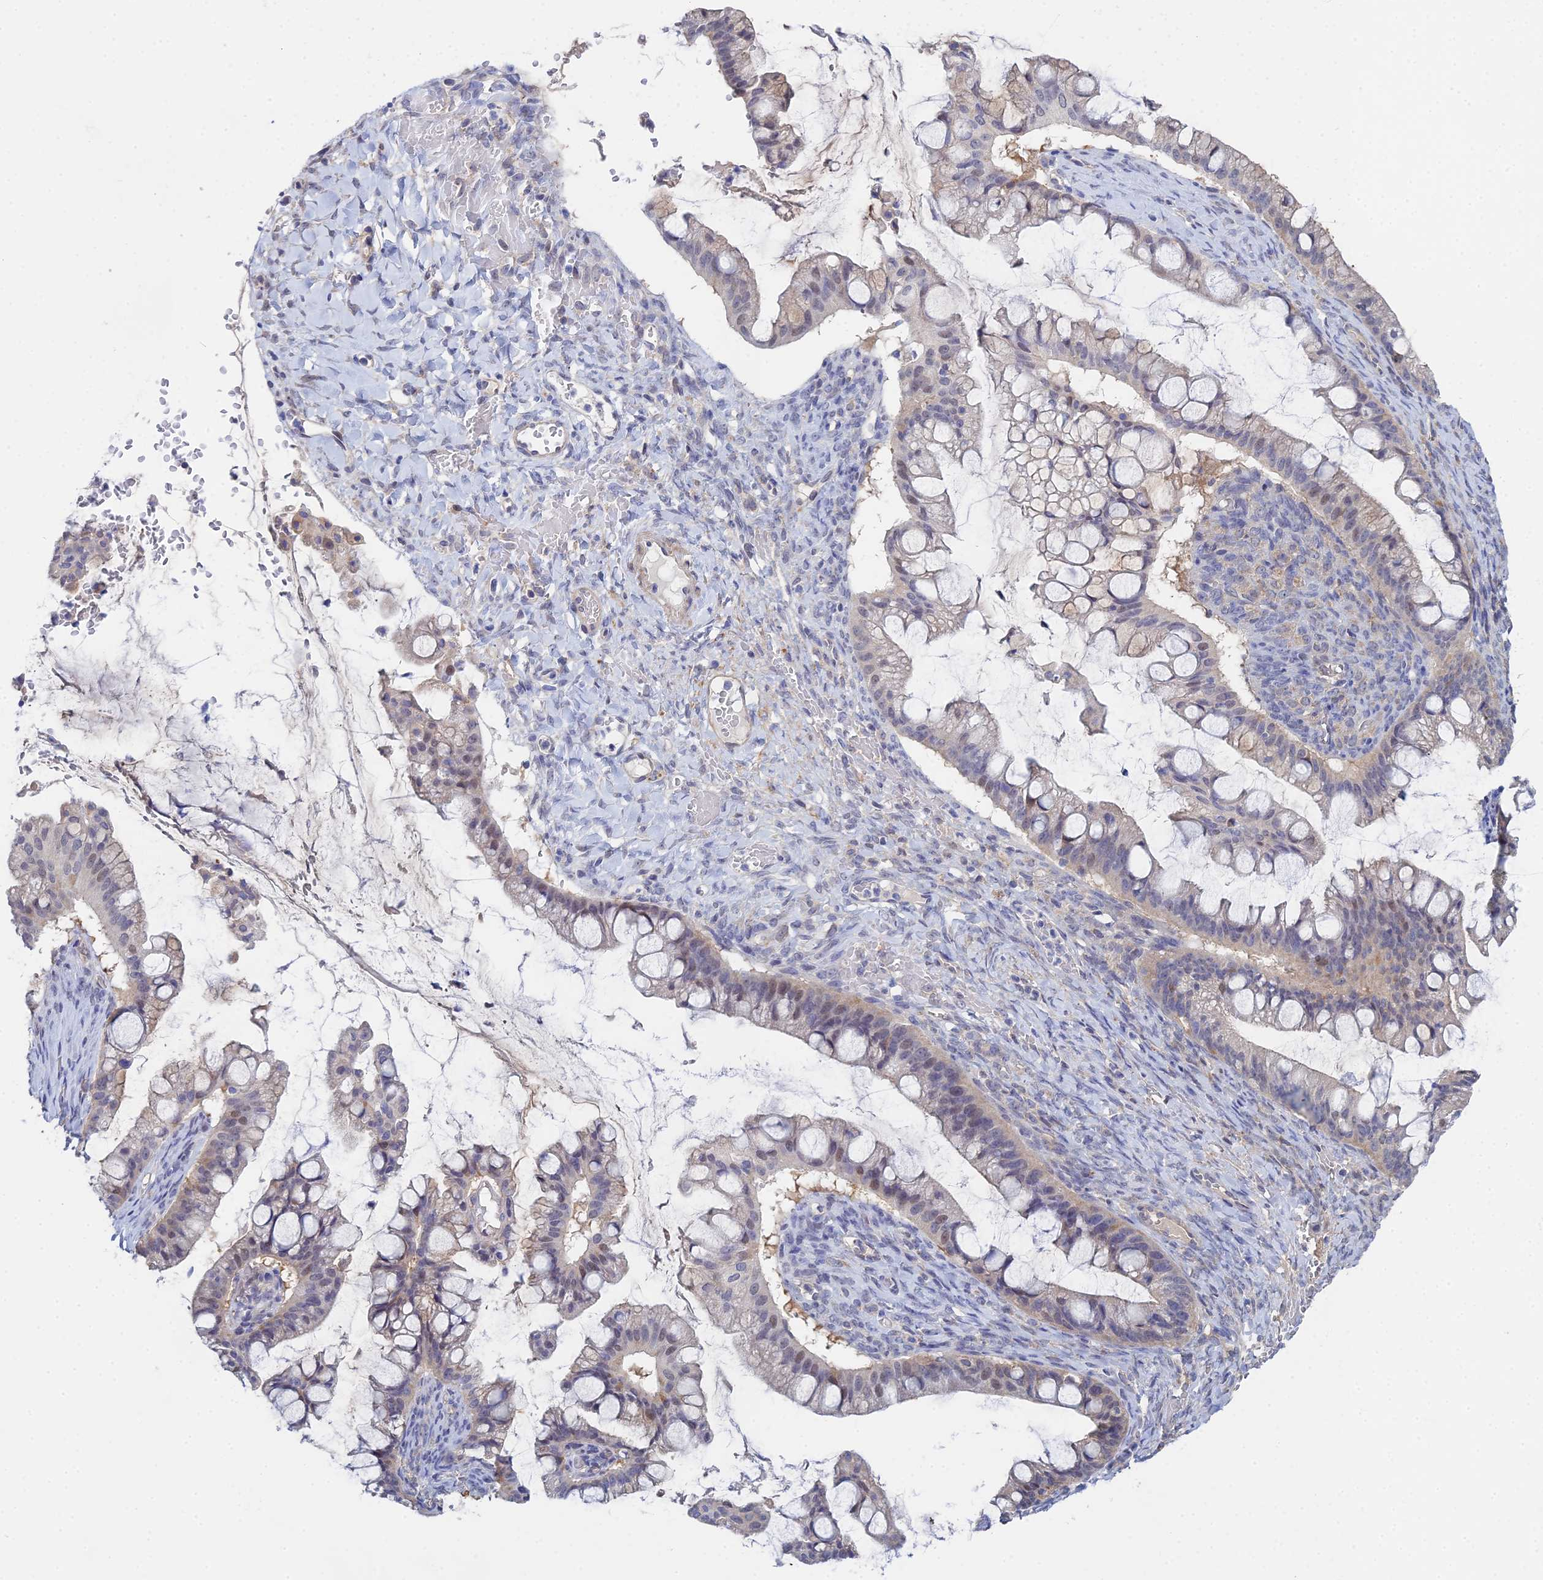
{"staining": {"intensity": "weak", "quantity": "<25%", "location": "nuclear"}, "tissue": "ovarian cancer", "cell_type": "Tumor cells", "image_type": "cancer", "snomed": [{"axis": "morphology", "description": "Cystadenocarcinoma, mucinous, NOS"}, {"axis": "topography", "description": "Ovary"}], "caption": "Tumor cells show no significant protein expression in ovarian cancer.", "gene": "DNAH14", "patient": {"sex": "female", "age": 73}}